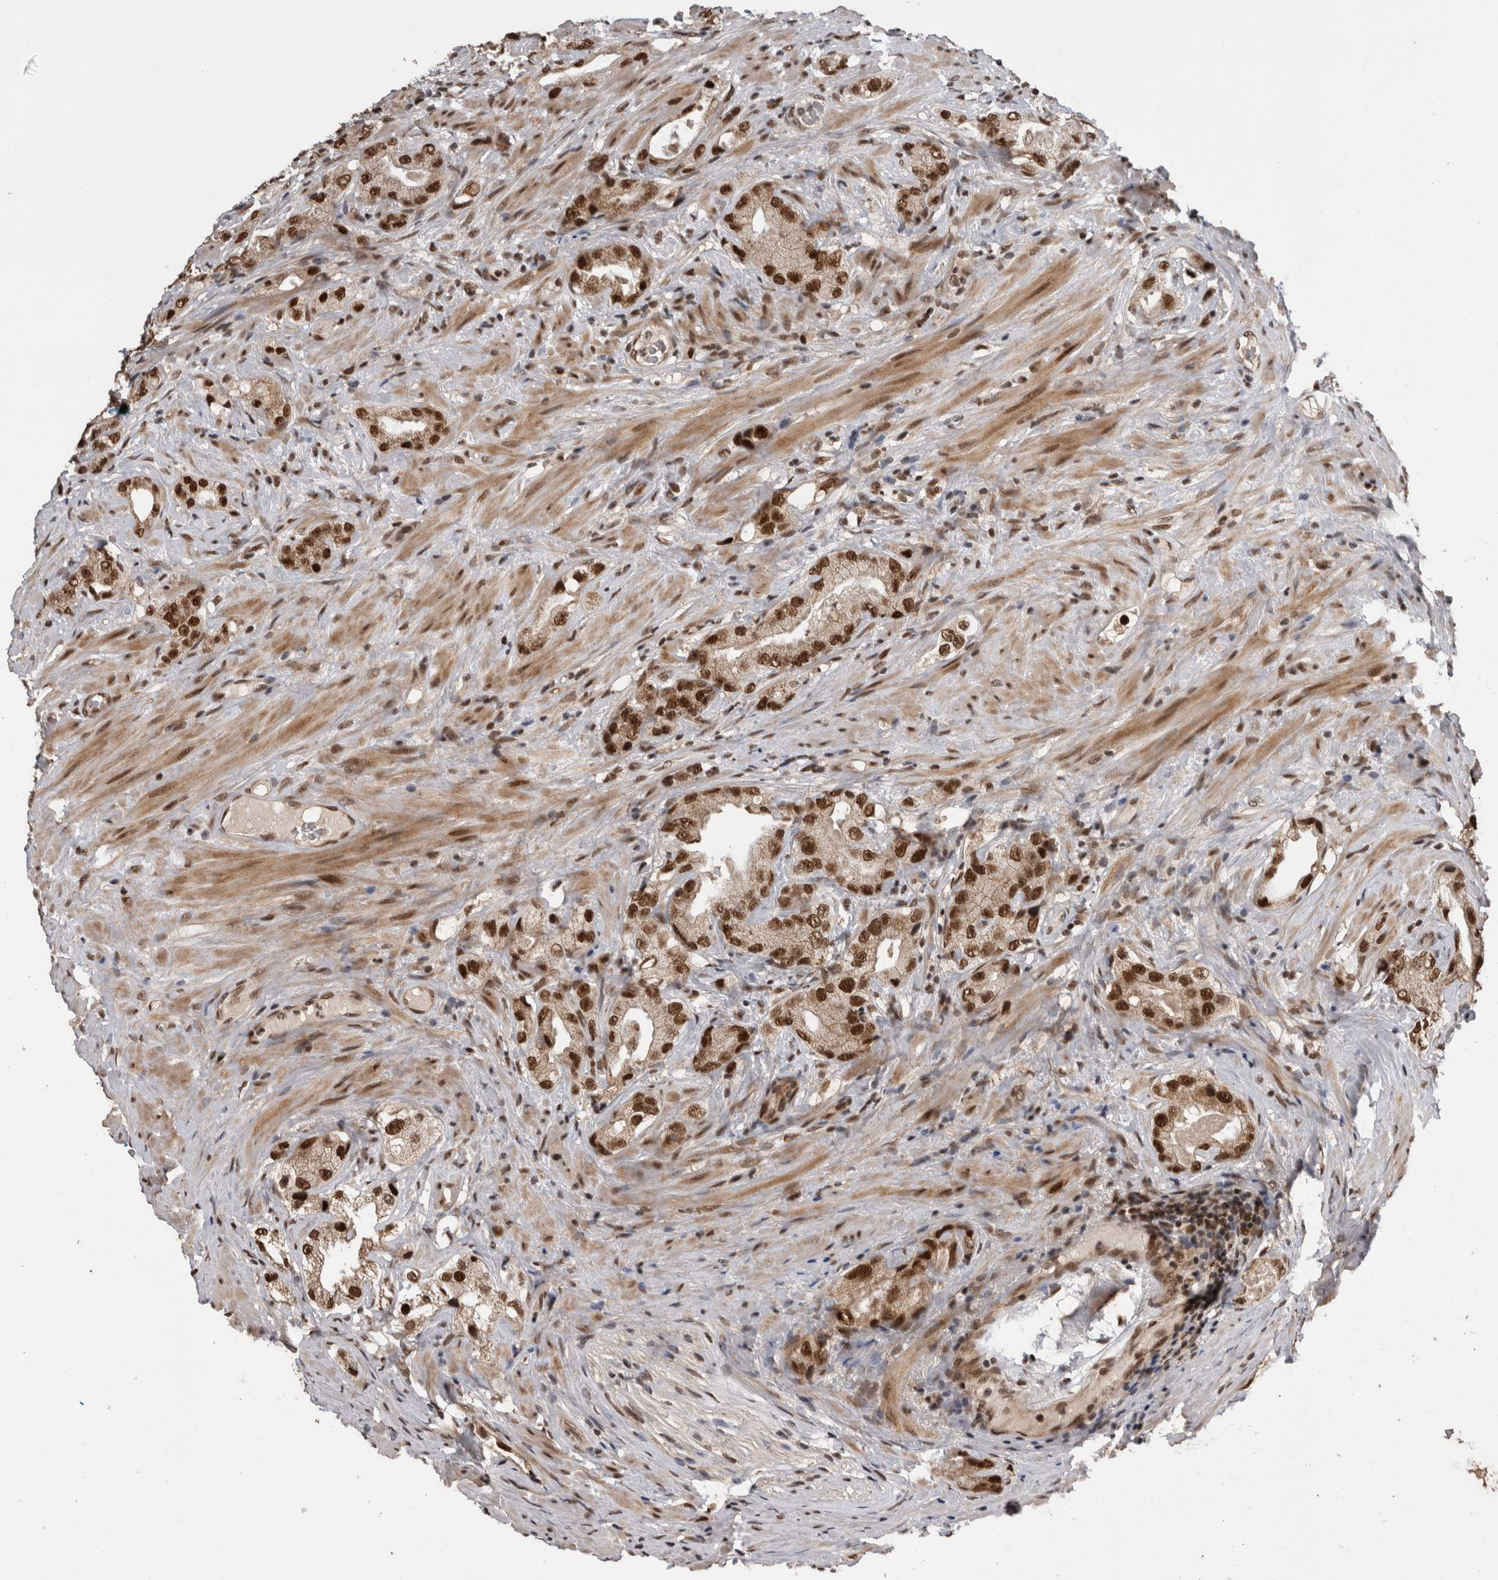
{"staining": {"intensity": "strong", "quantity": ">75%", "location": "nuclear"}, "tissue": "prostate cancer", "cell_type": "Tumor cells", "image_type": "cancer", "snomed": [{"axis": "morphology", "description": "Adenocarcinoma, High grade"}, {"axis": "topography", "description": "Prostate"}], "caption": "Tumor cells exhibit strong nuclear expression in approximately >75% of cells in prostate high-grade adenocarcinoma. Ihc stains the protein in brown and the nuclei are stained blue.", "gene": "CPSF2", "patient": {"sex": "male", "age": 63}}